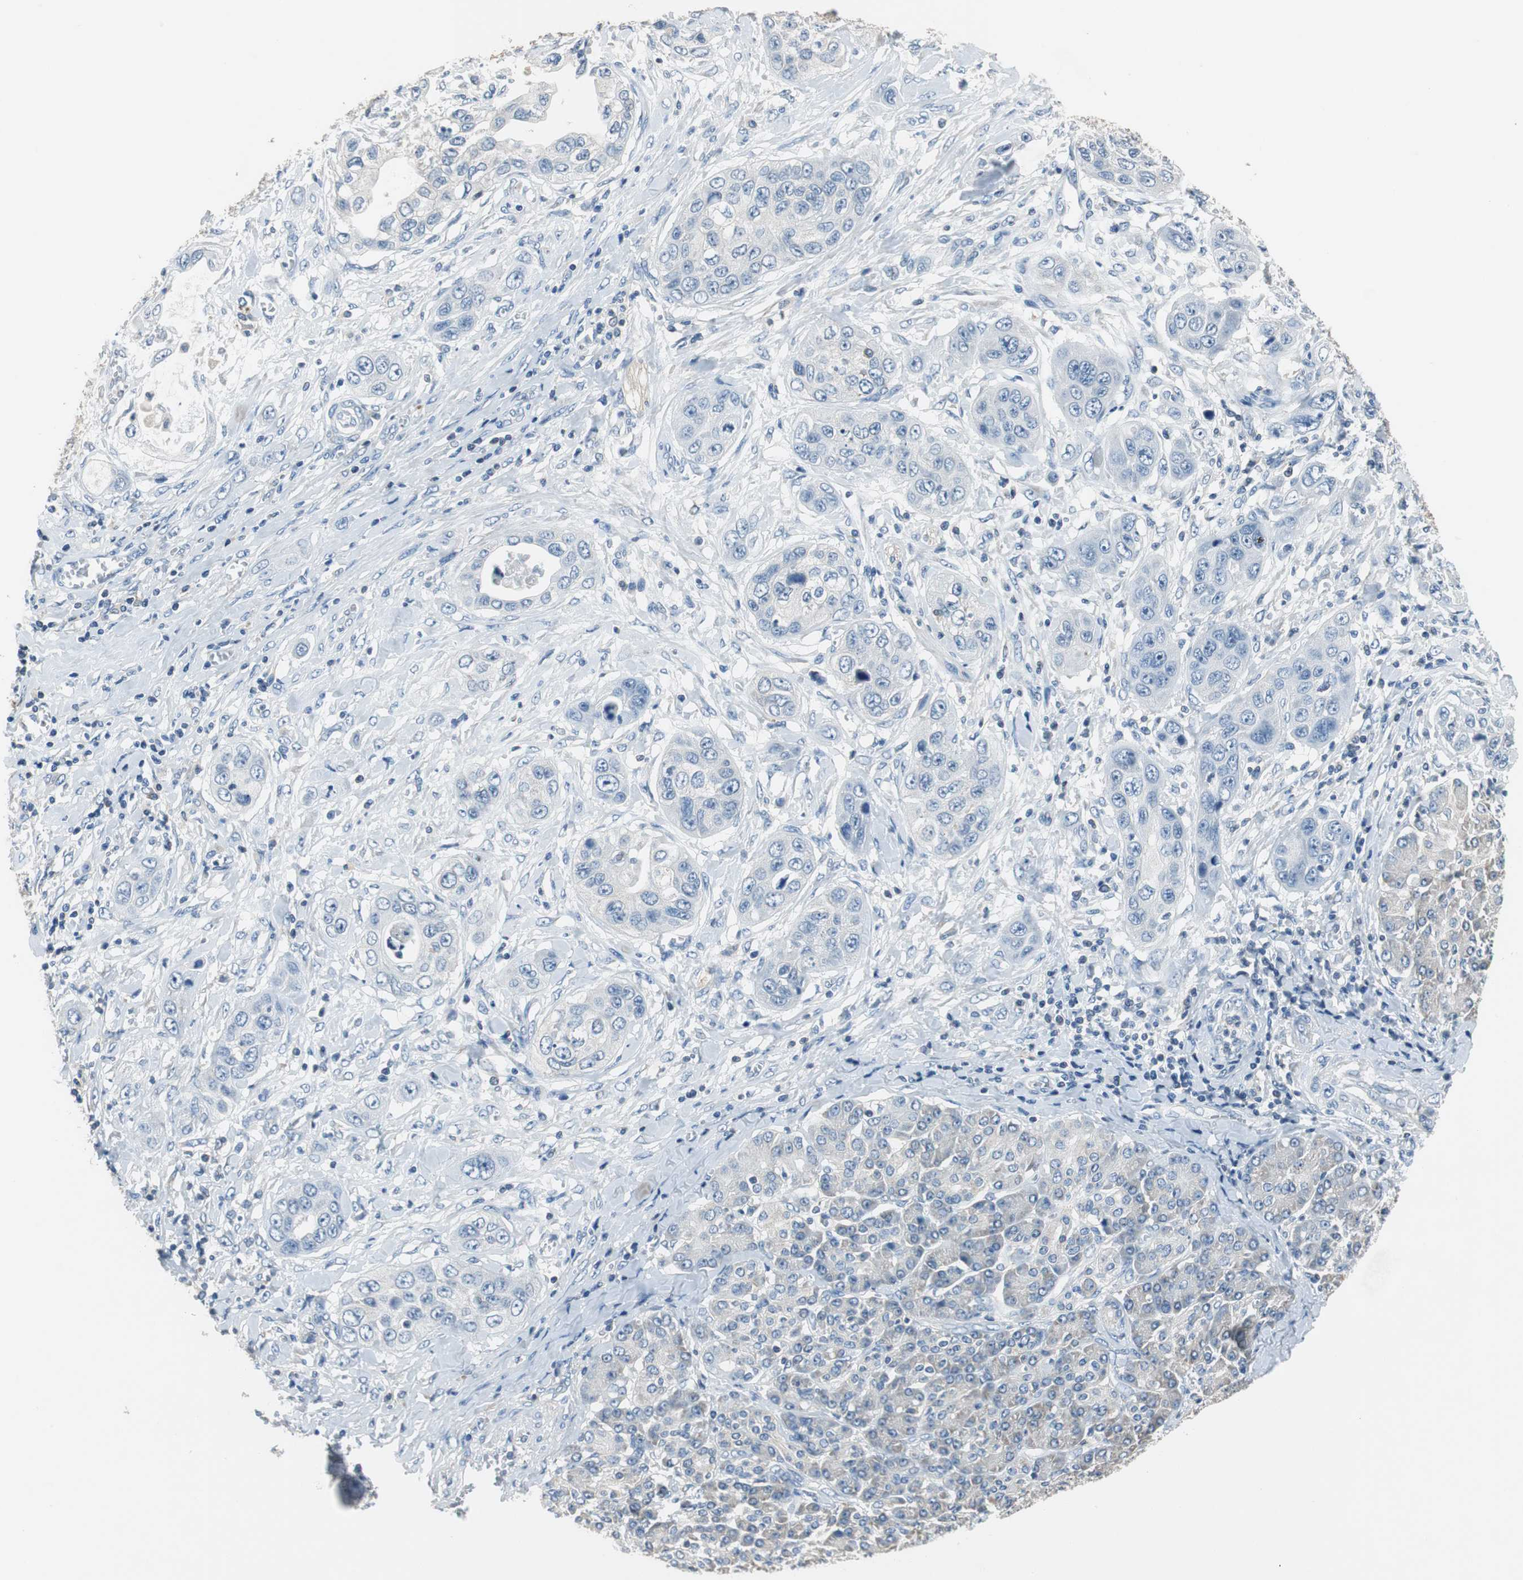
{"staining": {"intensity": "negative", "quantity": "none", "location": "none"}, "tissue": "pancreatic cancer", "cell_type": "Tumor cells", "image_type": "cancer", "snomed": [{"axis": "morphology", "description": "Adenocarcinoma, NOS"}, {"axis": "topography", "description": "Pancreas"}], "caption": "Pancreatic cancer (adenocarcinoma) was stained to show a protein in brown. There is no significant expression in tumor cells.", "gene": "PRKCA", "patient": {"sex": "female", "age": 70}}